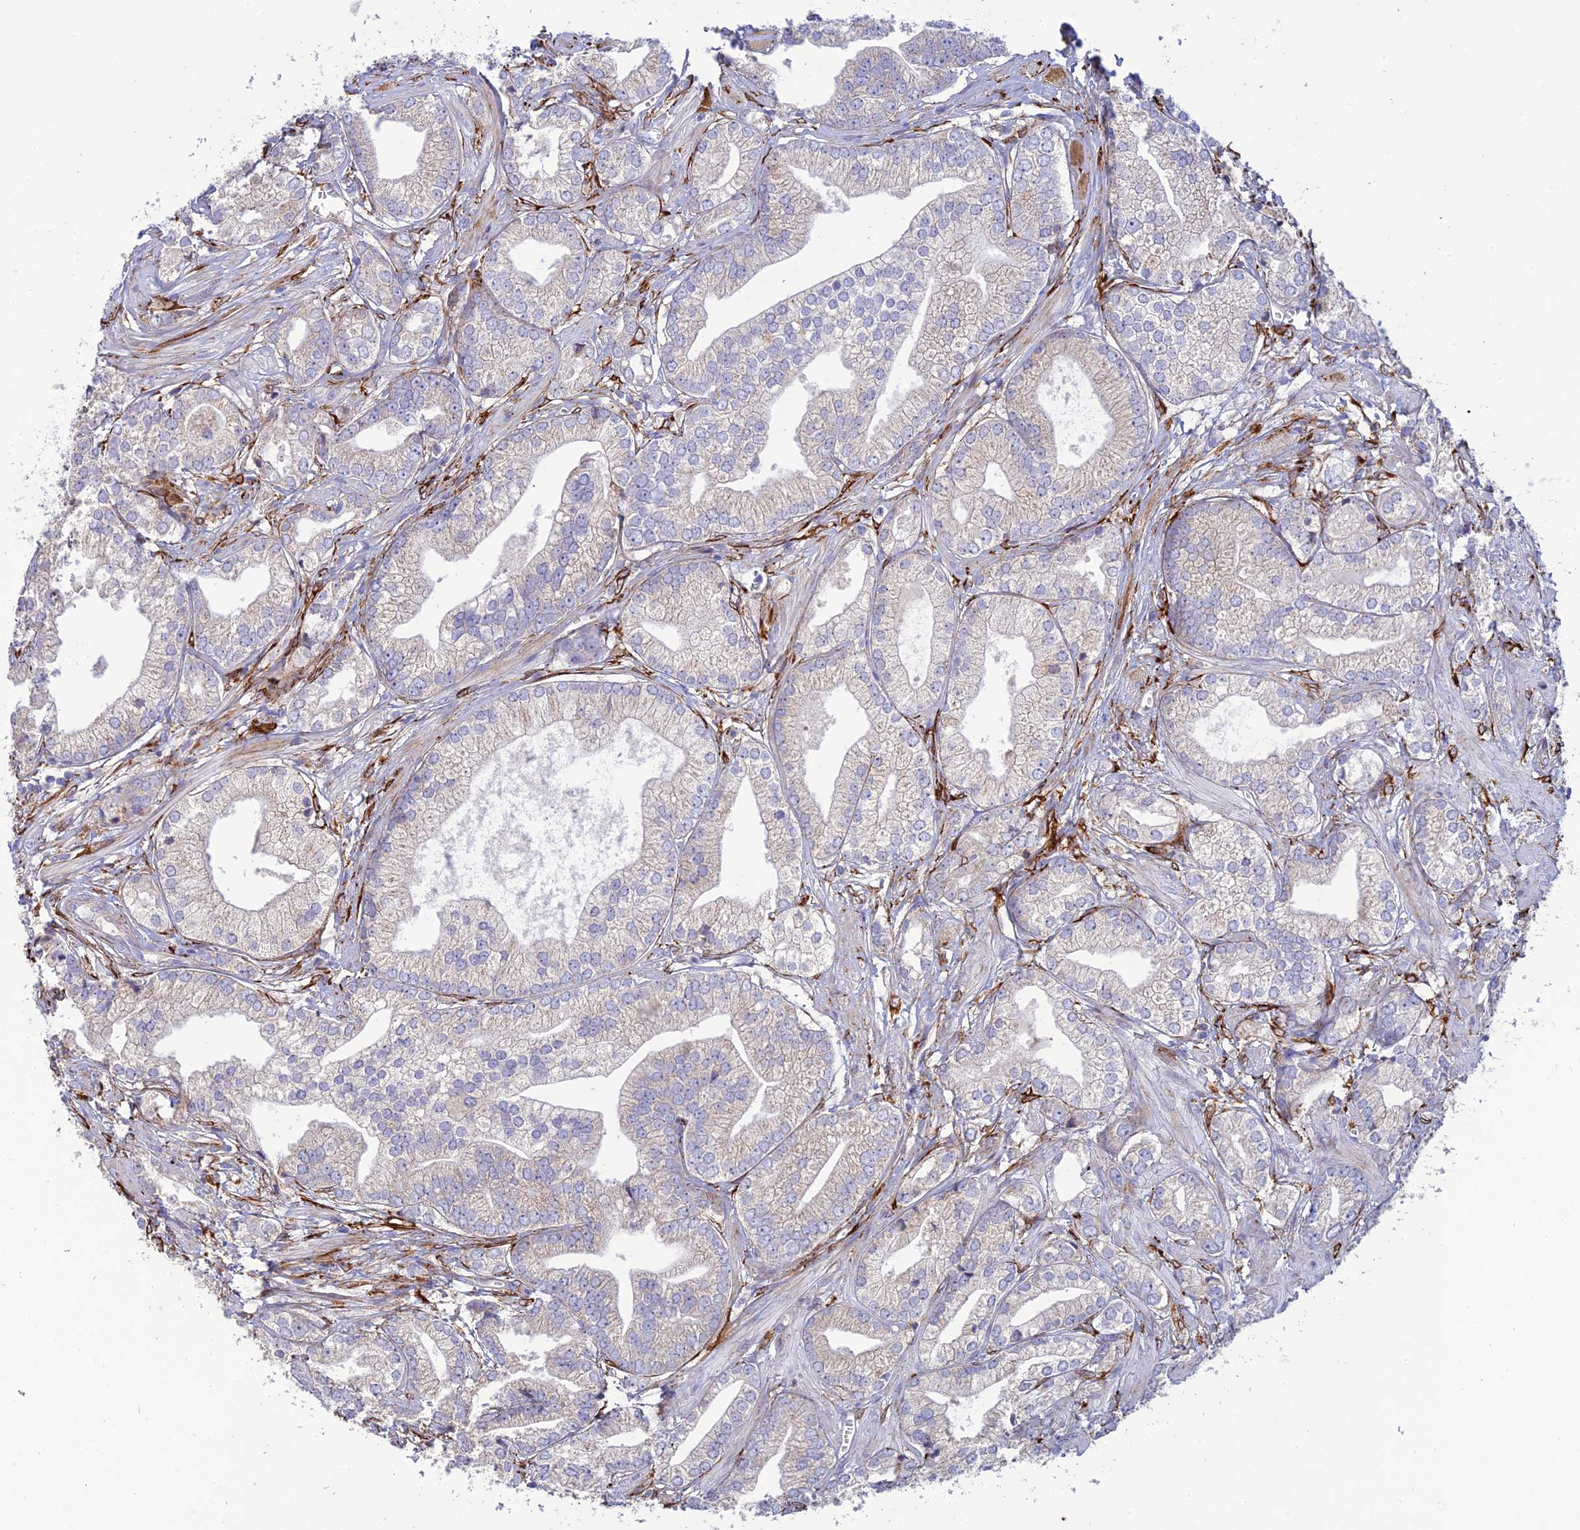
{"staining": {"intensity": "weak", "quantity": "<25%", "location": "cytoplasmic/membranous"}, "tissue": "prostate cancer", "cell_type": "Tumor cells", "image_type": "cancer", "snomed": [{"axis": "morphology", "description": "Adenocarcinoma, High grade"}, {"axis": "topography", "description": "Prostate"}], "caption": "Immunohistochemical staining of adenocarcinoma (high-grade) (prostate) demonstrates no significant positivity in tumor cells.", "gene": "RCN3", "patient": {"sex": "male", "age": 50}}